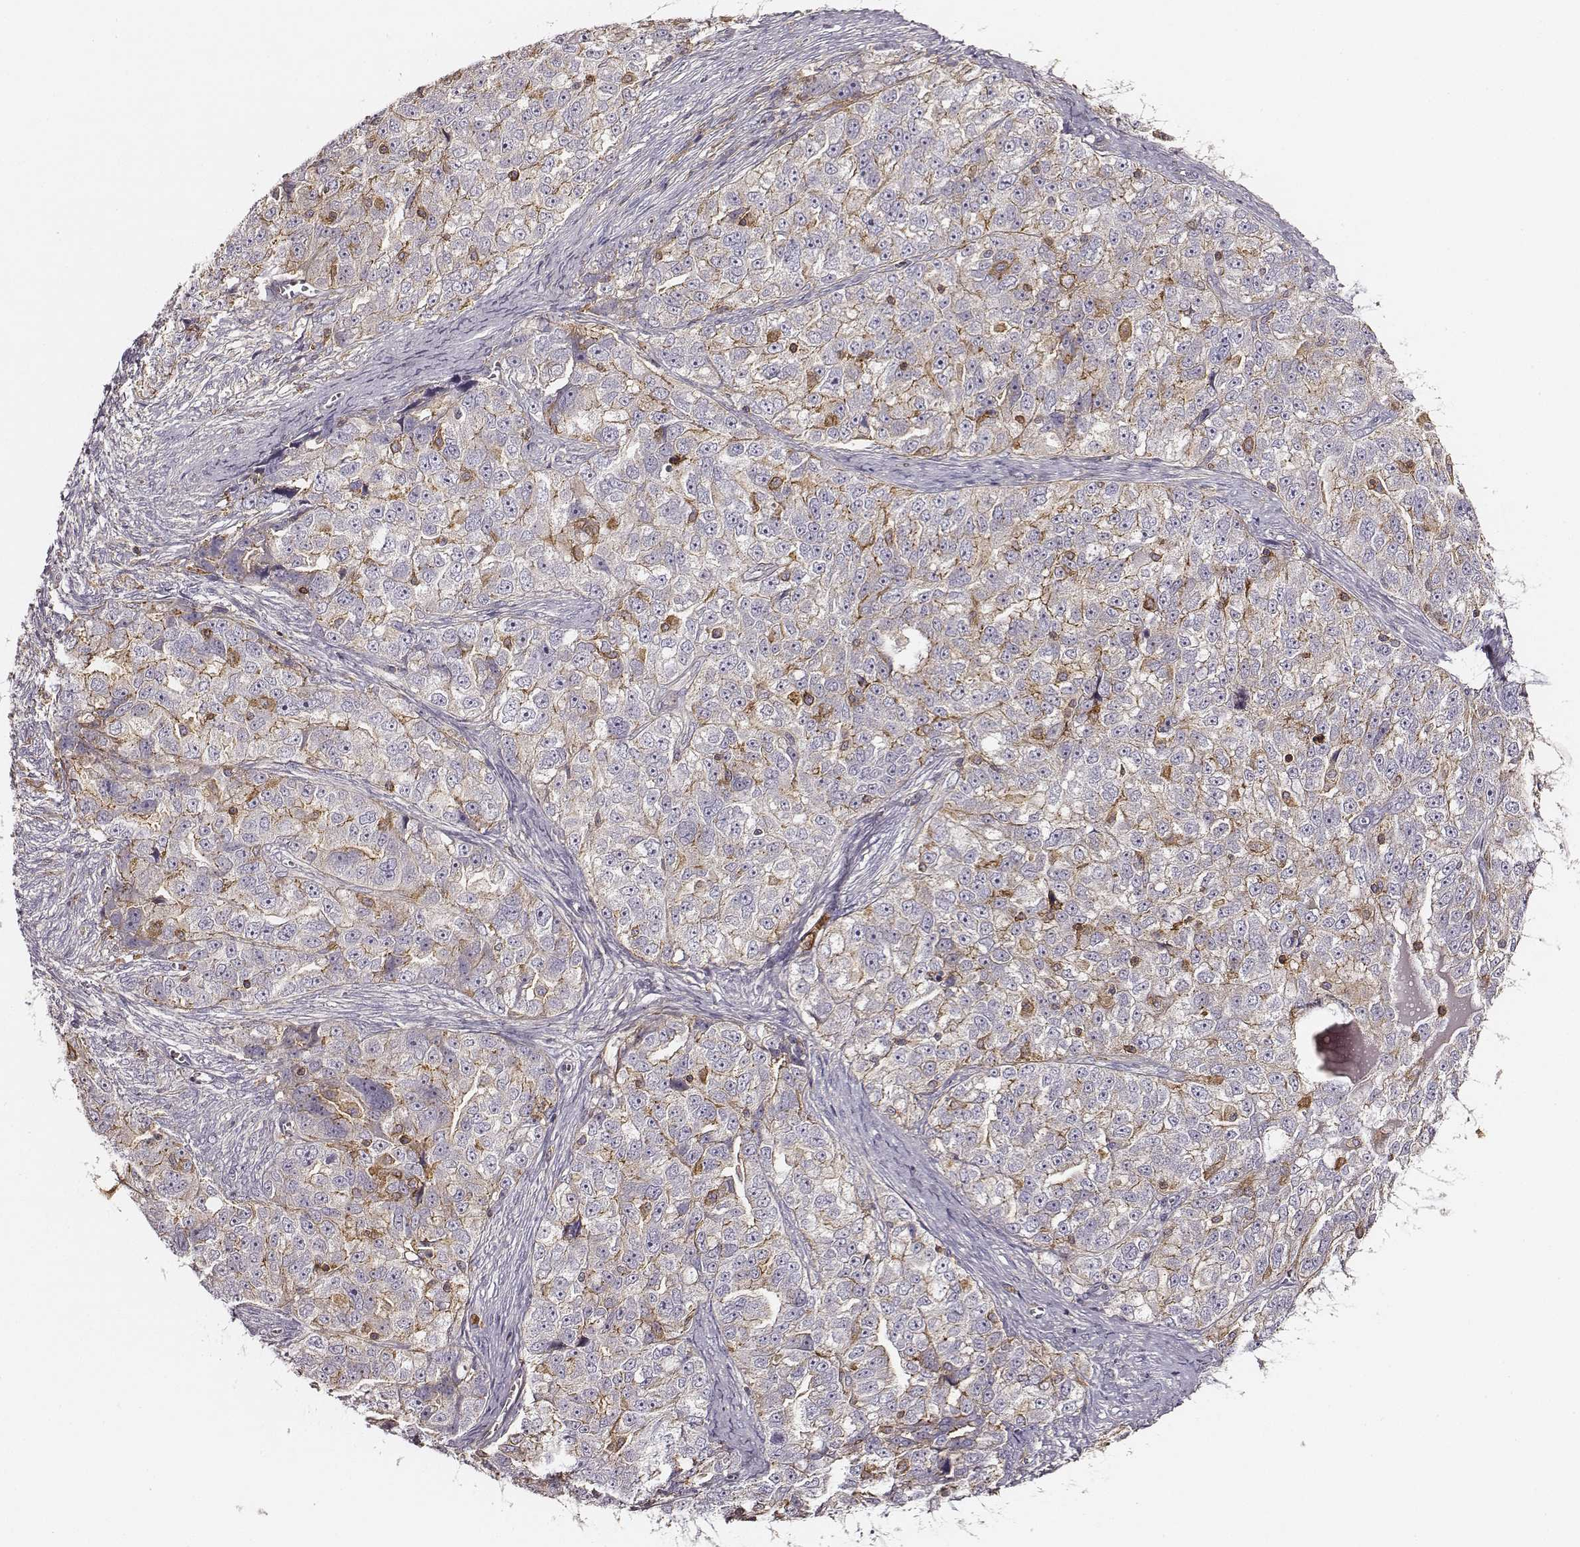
{"staining": {"intensity": "negative", "quantity": "none", "location": "none"}, "tissue": "ovarian cancer", "cell_type": "Tumor cells", "image_type": "cancer", "snomed": [{"axis": "morphology", "description": "Cystadenocarcinoma, serous, NOS"}, {"axis": "topography", "description": "Ovary"}], "caption": "Immunohistochemistry micrograph of ovarian cancer (serous cystadenocarcinoma) stained for a protein (brown), which exhibits no staining in tumor cells. (DAB IHC visualized using brightfield microscopy, high magnification).", "gene": "ZYX", "patient": {"sex": "female", "age": 51}}